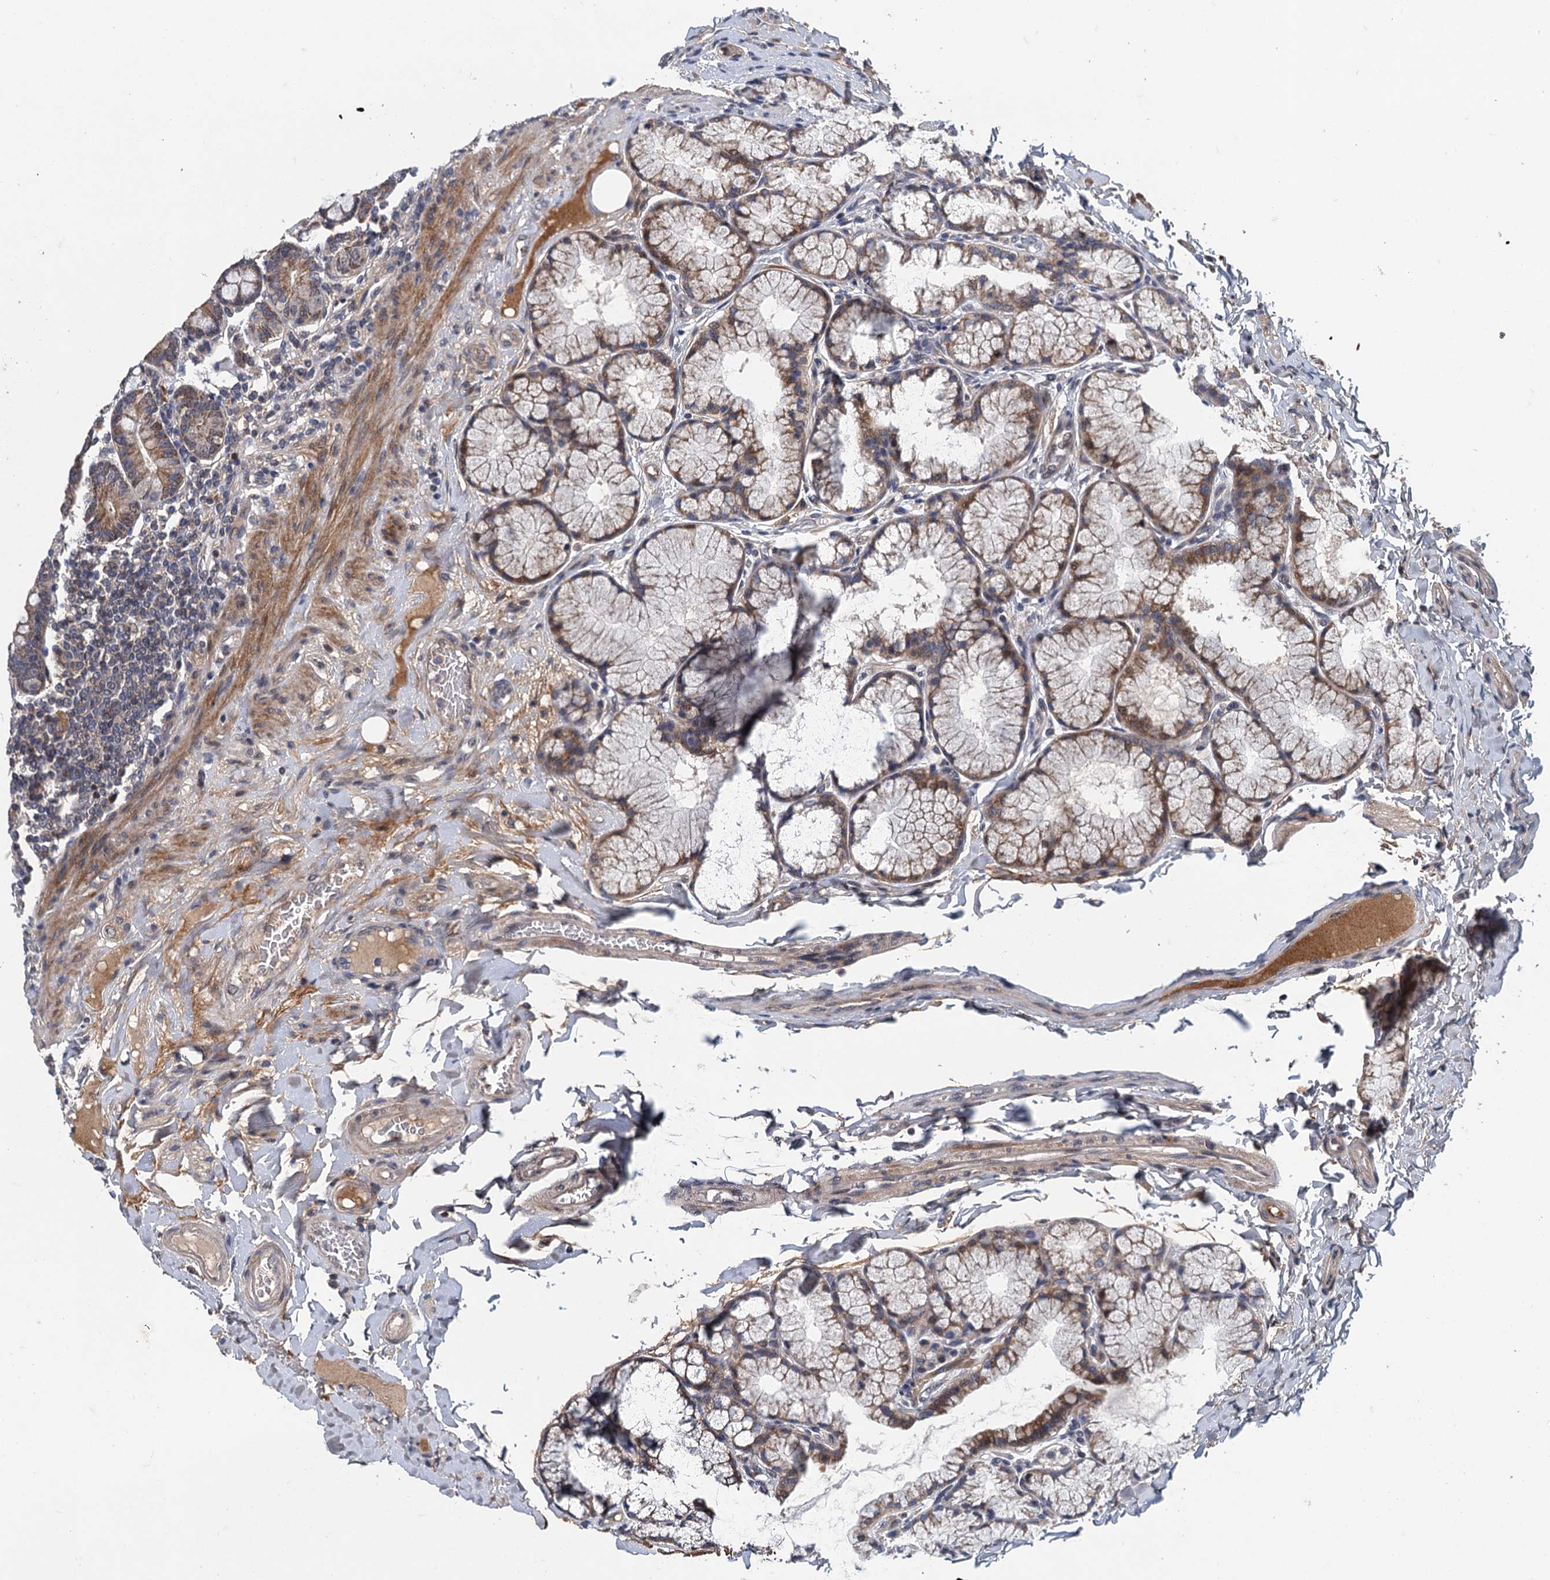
{"staining": {"intensity": "moderate", "quantity": ">75%", "location": "cytoplasmic/membranous"}, "tissue": "duodenum", "cell_type": "Glandular cells", "image_type": "normal", "snomed": [{"axis": "morphology", "description": "Normal tissue, NOS"}, {"axis": "topography", "description": "Duodenum"}], "caption": "High-magnification brightfield microscopy of normal duodenum stained with DAB (3,3'-diaminobenzidine) (brown) and counterstained with hematoxylin (blue). glandular cells exhibit moderate cytoplasmic/membranous positivity is seen in about>75% of cells. Using DAB (3,3'-diaminobenzidine) (brown) and hematoxylin (blue) stains, captured at high magnification using brightfield microscopy.", "gene": "MDM1", "patient": {"sex": "male", "age": 50}}